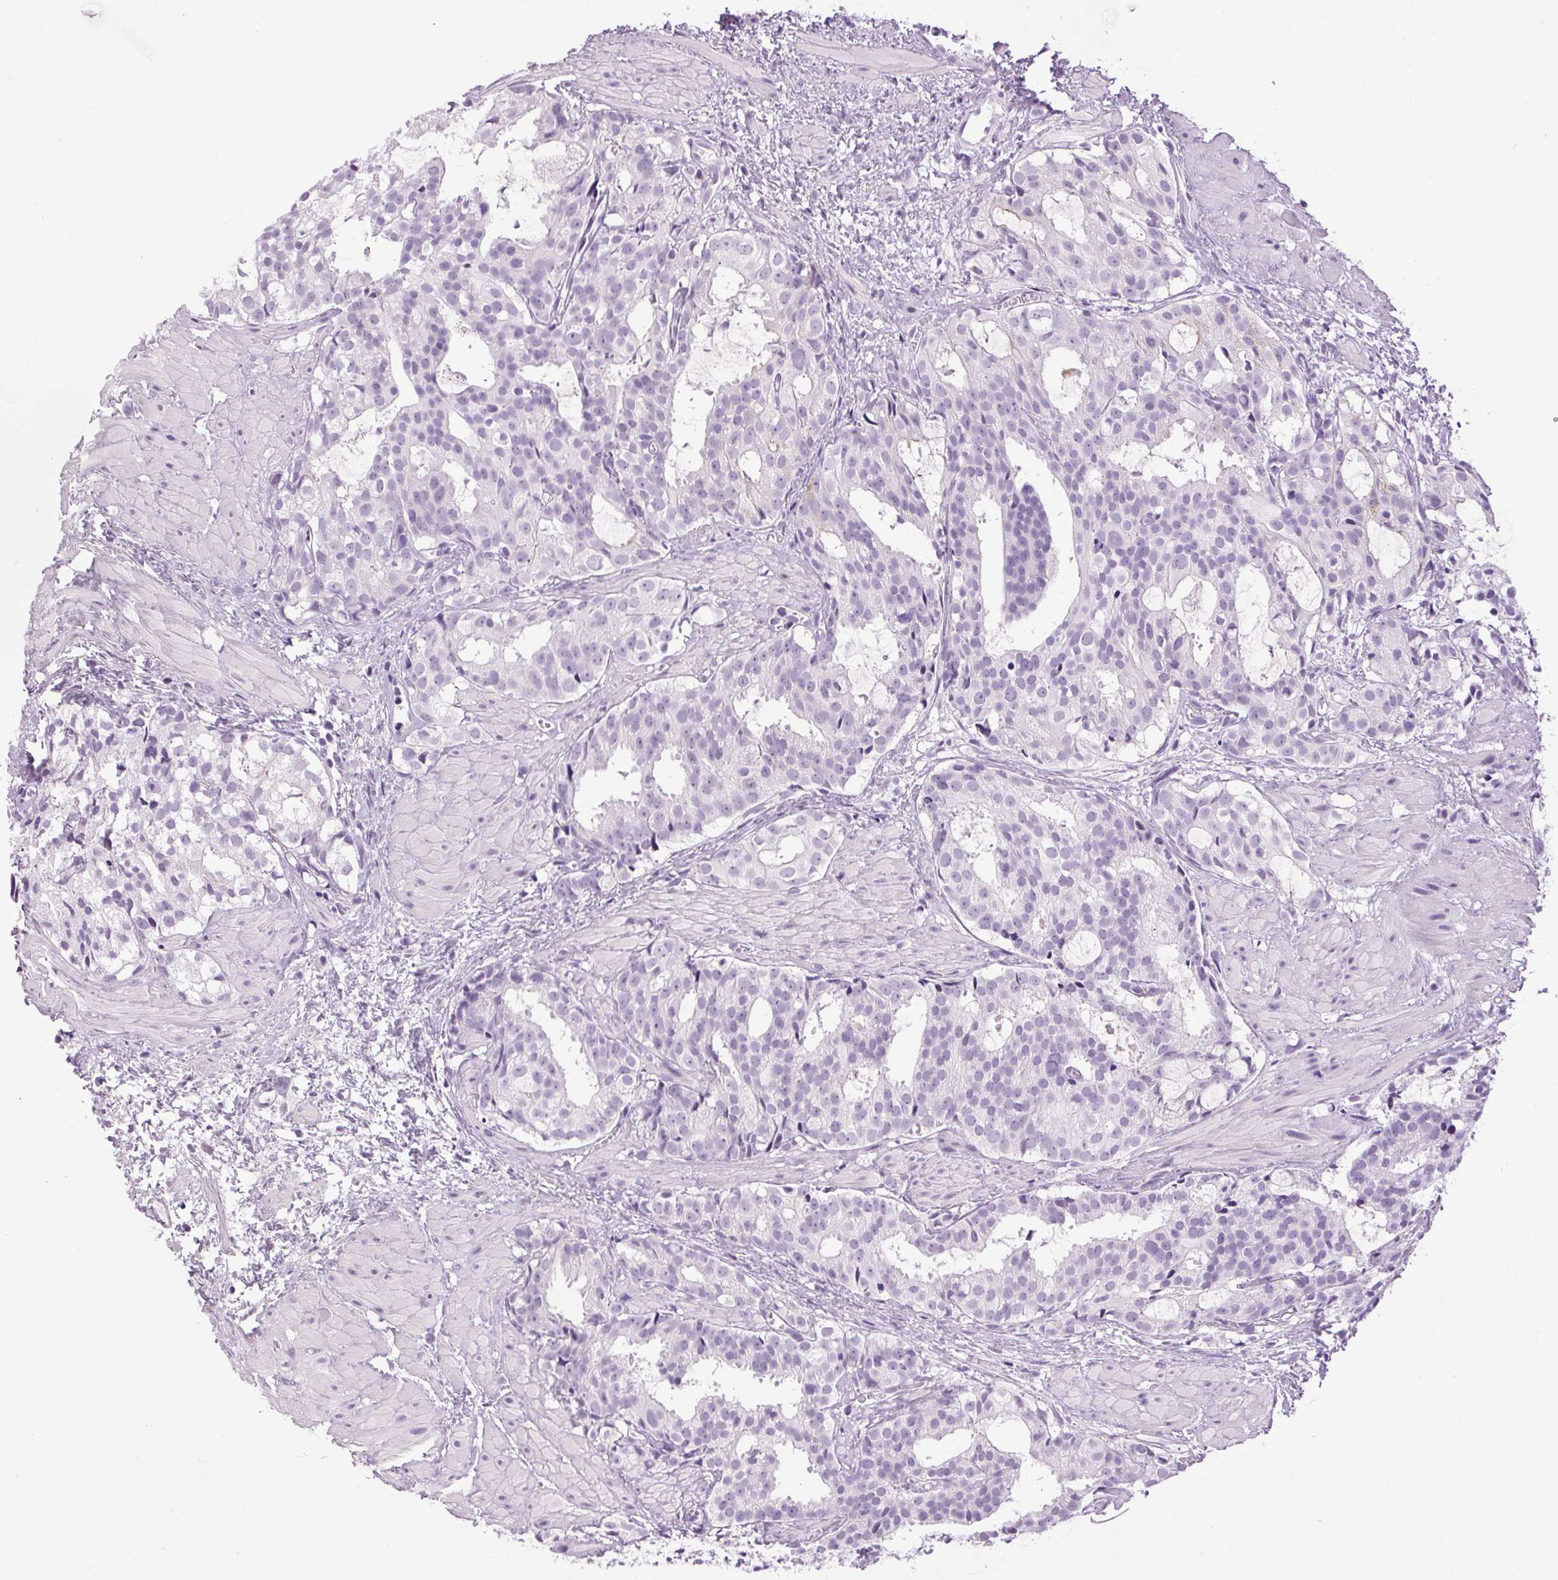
{"staining": {"intensity": "negative", "quantity": "none", "location": "none"}, "tissue": "prostate cancer", "cell_type": "Tumor cells", "image_type": "cancer", "snomed": [{"axis": "morphology", "description": "Adenocarcinoma, High grade"}, {"axis": "topography", "description": "Prostate"}], "caption": "Protein analysis of prostate cancer reveals no significant expression in tumor cells. Brightfield microscopy of immunohistochemistry (IHC) stained with DAB (3,3'-diaminobenzidine) (brown) and hematoxylin (blue), captured at high magnification.", "gene": "TMEM88B", "patient": {"sex": "male", "age": 79}}